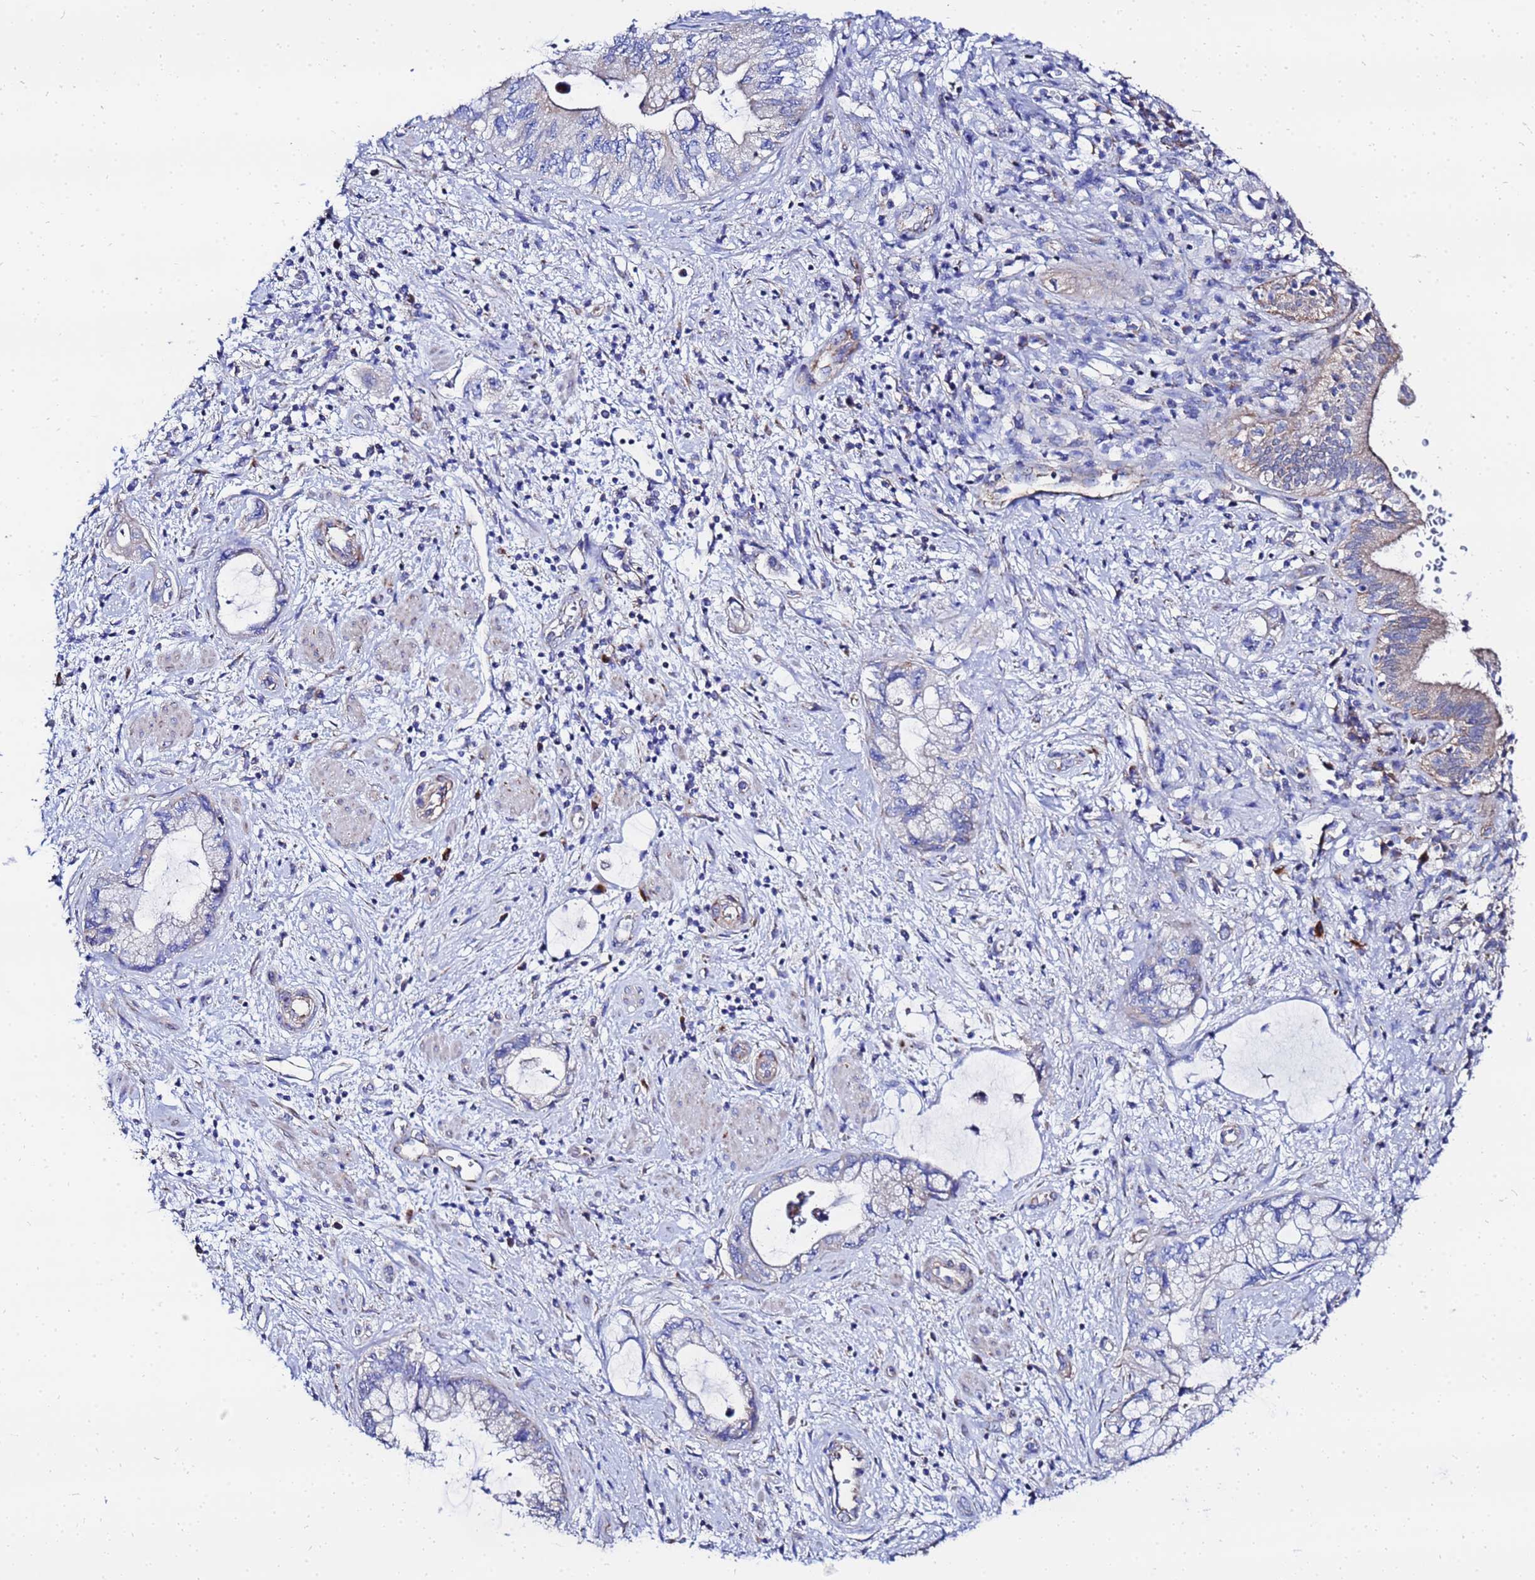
{"staining": {"intensity": "weak", "quantity": "25%-75%", "location": "cytoplasmic/membranous"}, "tissue": "pancreatic cancer", "cell_type": "Tumor cells", "image_type": "cancer", "snomed": [{"axis": "morphology", "description": "Adenocarcinoma, NOS"}, {"axis": "topography", "description": "Pancreas"}], "caption": "DAB (3,3'-diaminobenzidine) immunohistochemical staining of human pancreatic cancer (adenocarcinoma) reveals weak cytoplasmic/membranous protein positivity in about 25%-75% of tumor cells. The staining was performed using DAB (3,3'-diaminobenzidine), with brown indicating positive protein expression. Nuclei are stained blue with hematoxylin.", "gene": "FAHD2A", "patient": {"sex": "female", "age": 73}}